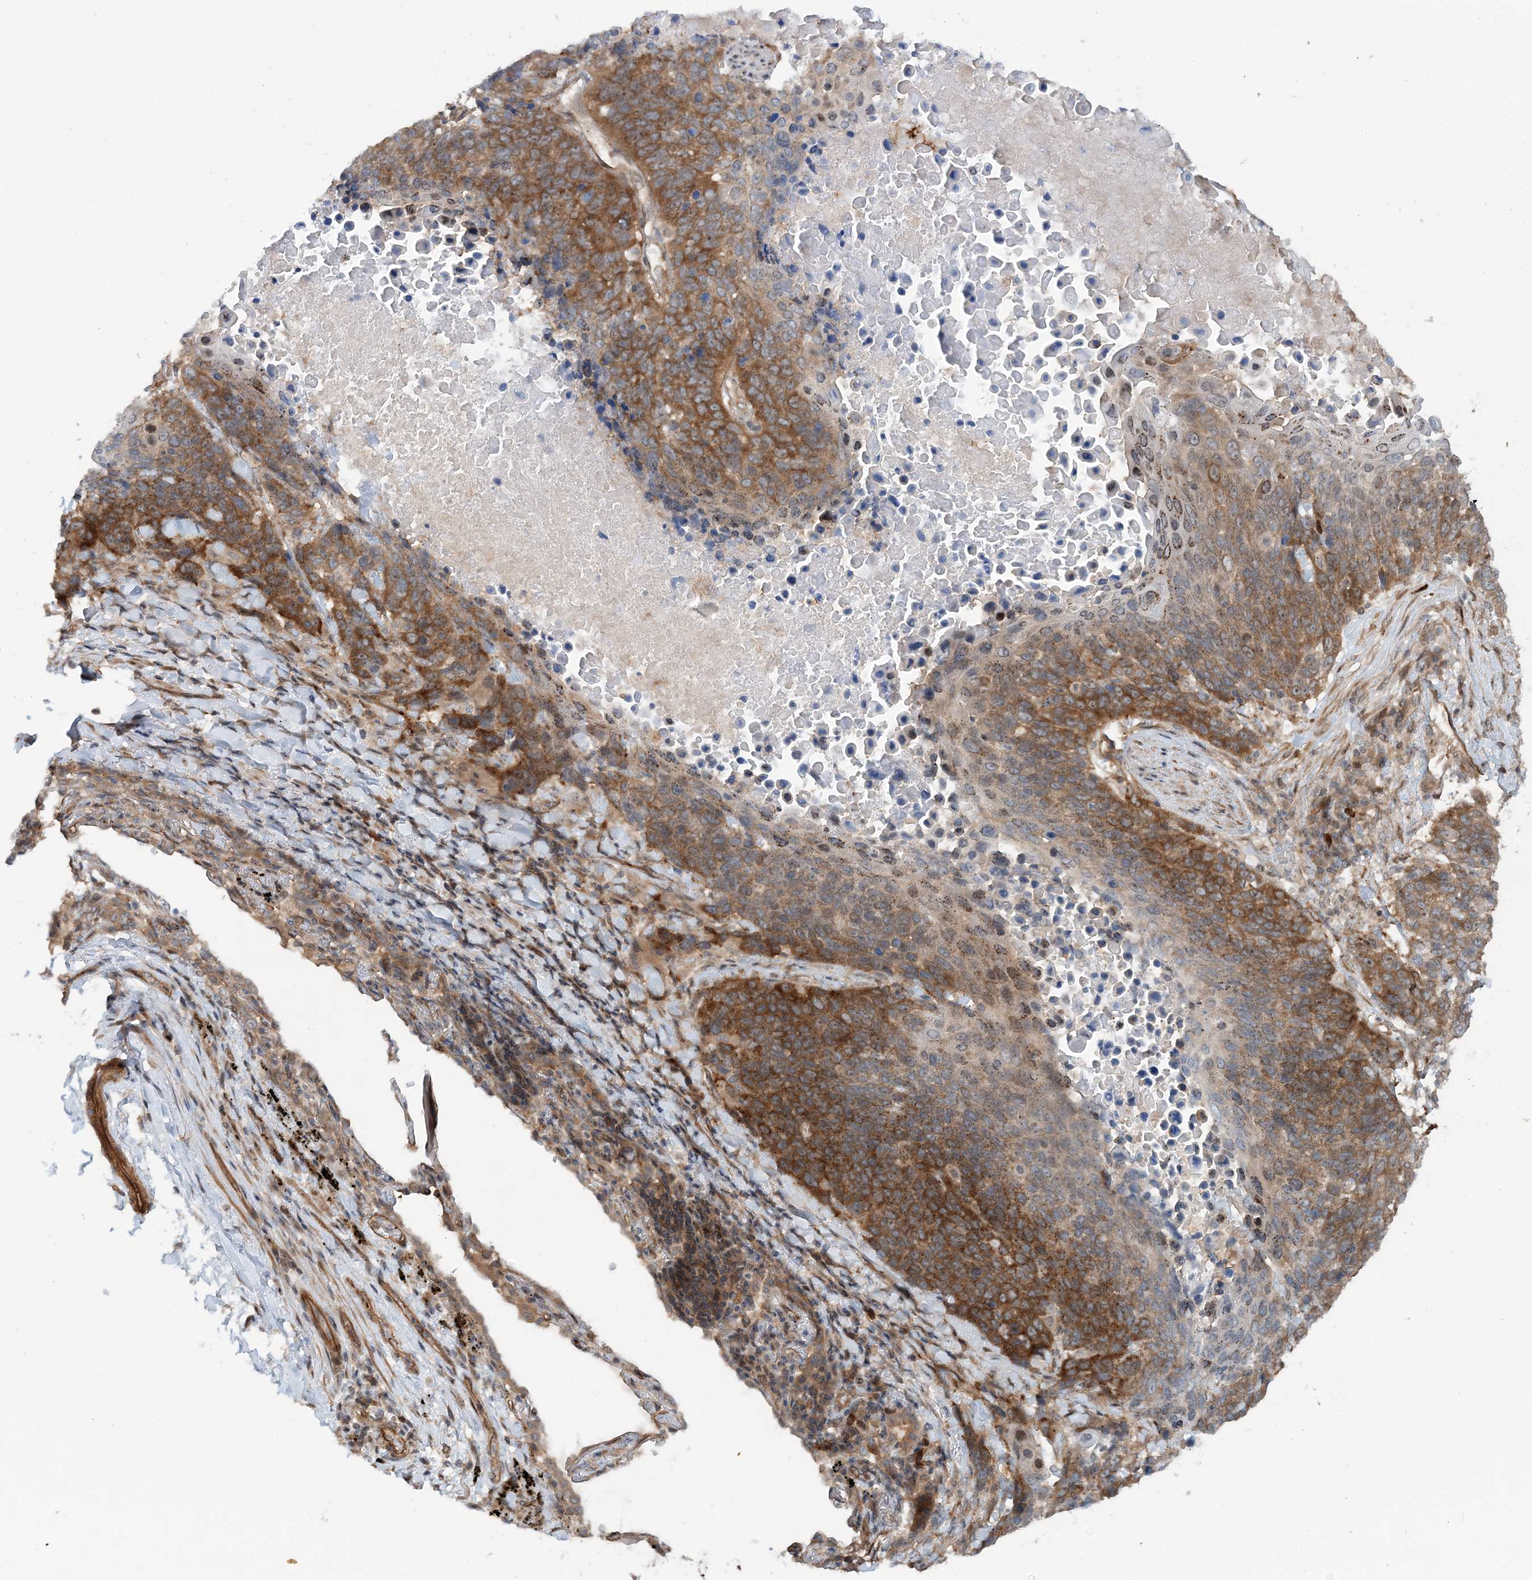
{"staining": {"intensity": "strong", "quantity": ">75%", "location": "cytoplasmic/membranous"}, "tissue": "lung cancer", "cell_type": "Tumor cells", "image_type": "cancer", "snomed": [{"axis": "morphology", "description": "Squamous cell carcinoma, NOS"}, {"axis": "topography", "description": "Lung"}], "caption": "A histopathology image of lung cancer stained for a protein exhibits strong cytoplasmic/membranous brown staining in tumor cells.", "gene": "GEMIN5", "patient": {"sex": "male", "age": 66}}